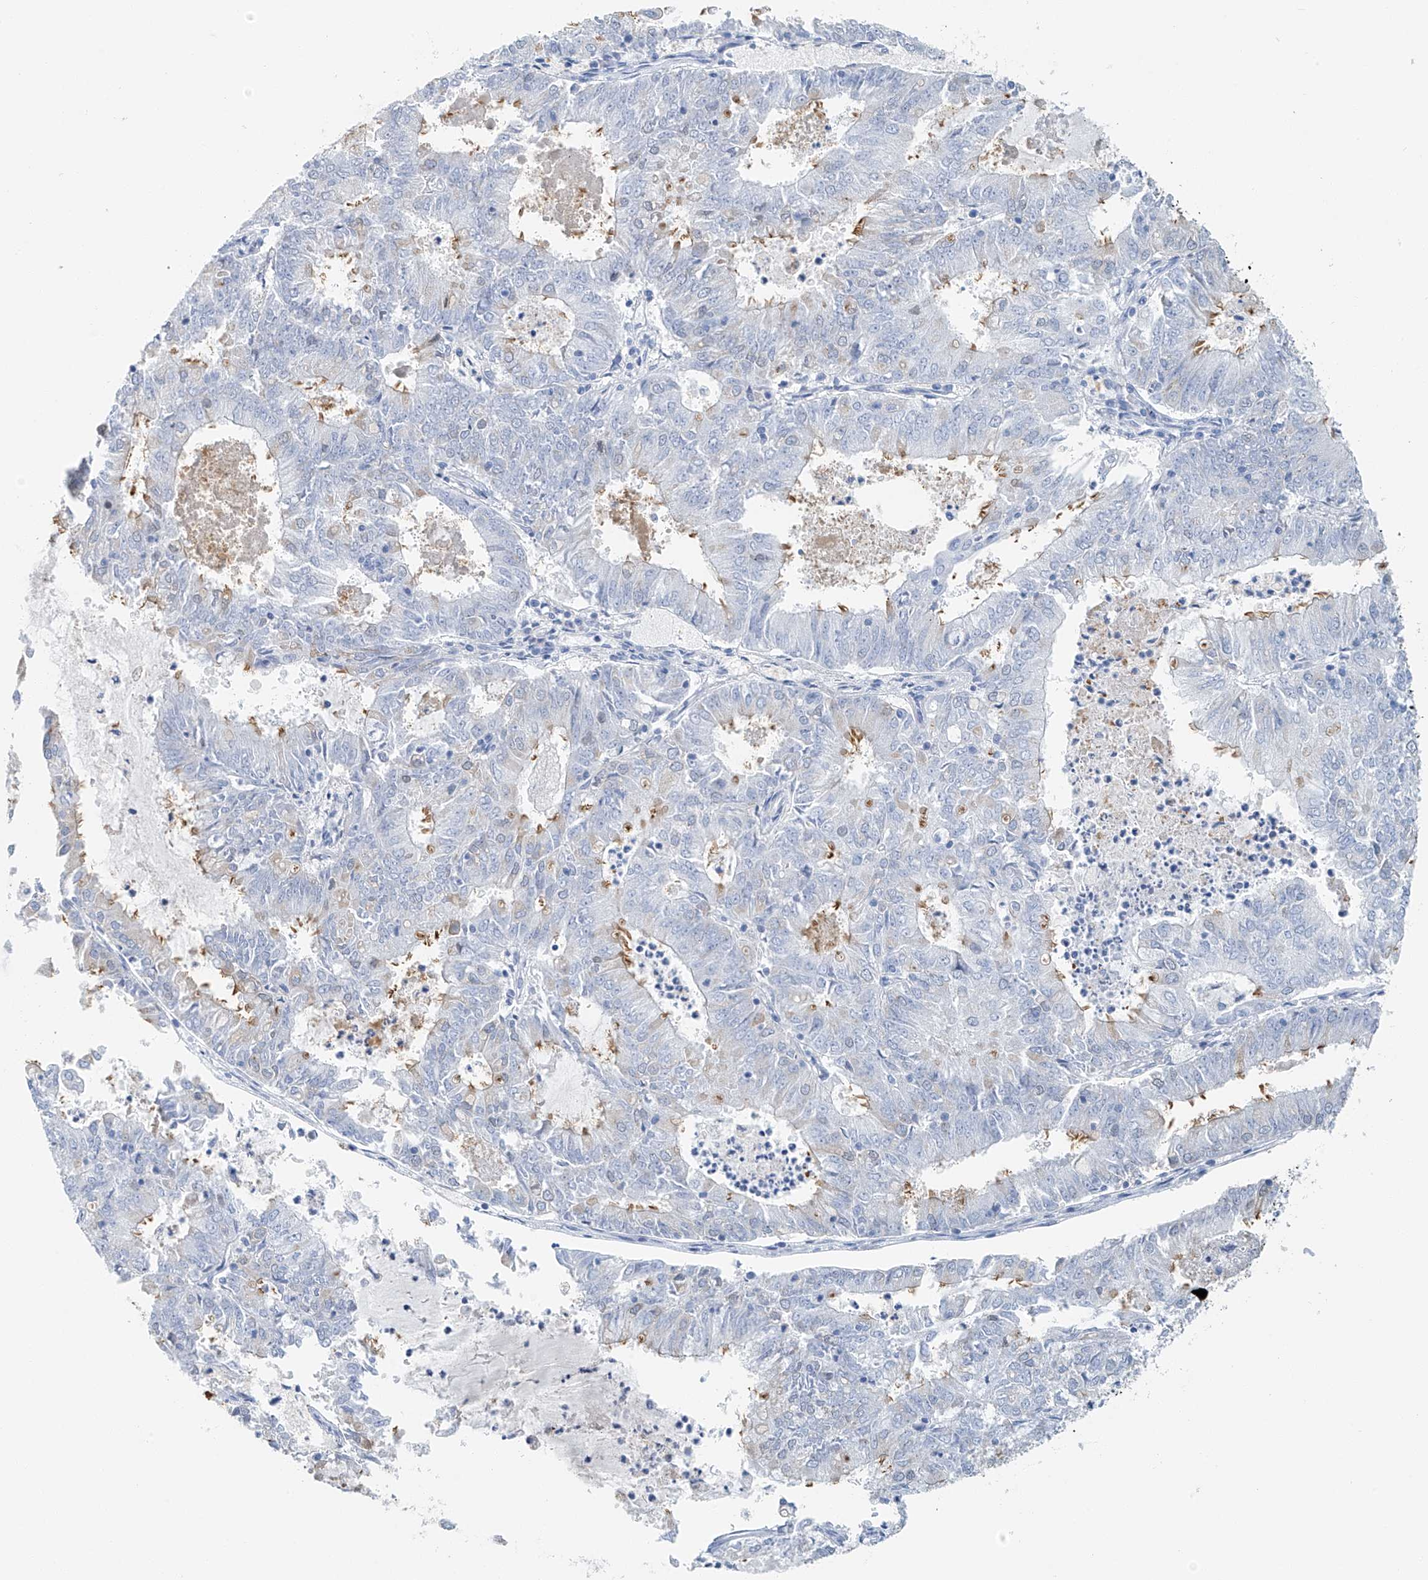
{"staining": {"intensity": "negative", "quantity": "none", "location": "none"}, "tissue": "endometrial cancer", "cell_type": "Tumor cells", "image_type": "cancer", "snomed": [{"axis": "morphology", "description": "Adenocarcinoma, NOS"}, {"axis": "topography", "description": "Endometrium"}], "caption": "Tumor cells show no significant staining in endometrial cancer. Brightfield microscopy of immunohistochemistry stained with DAB (3,3'-diaminobenzidine) (brown) and hematoxylin (blue), captured at high magnification.", "gene": "C1orf87", "patient": {"sex": "female", "age": 57}}